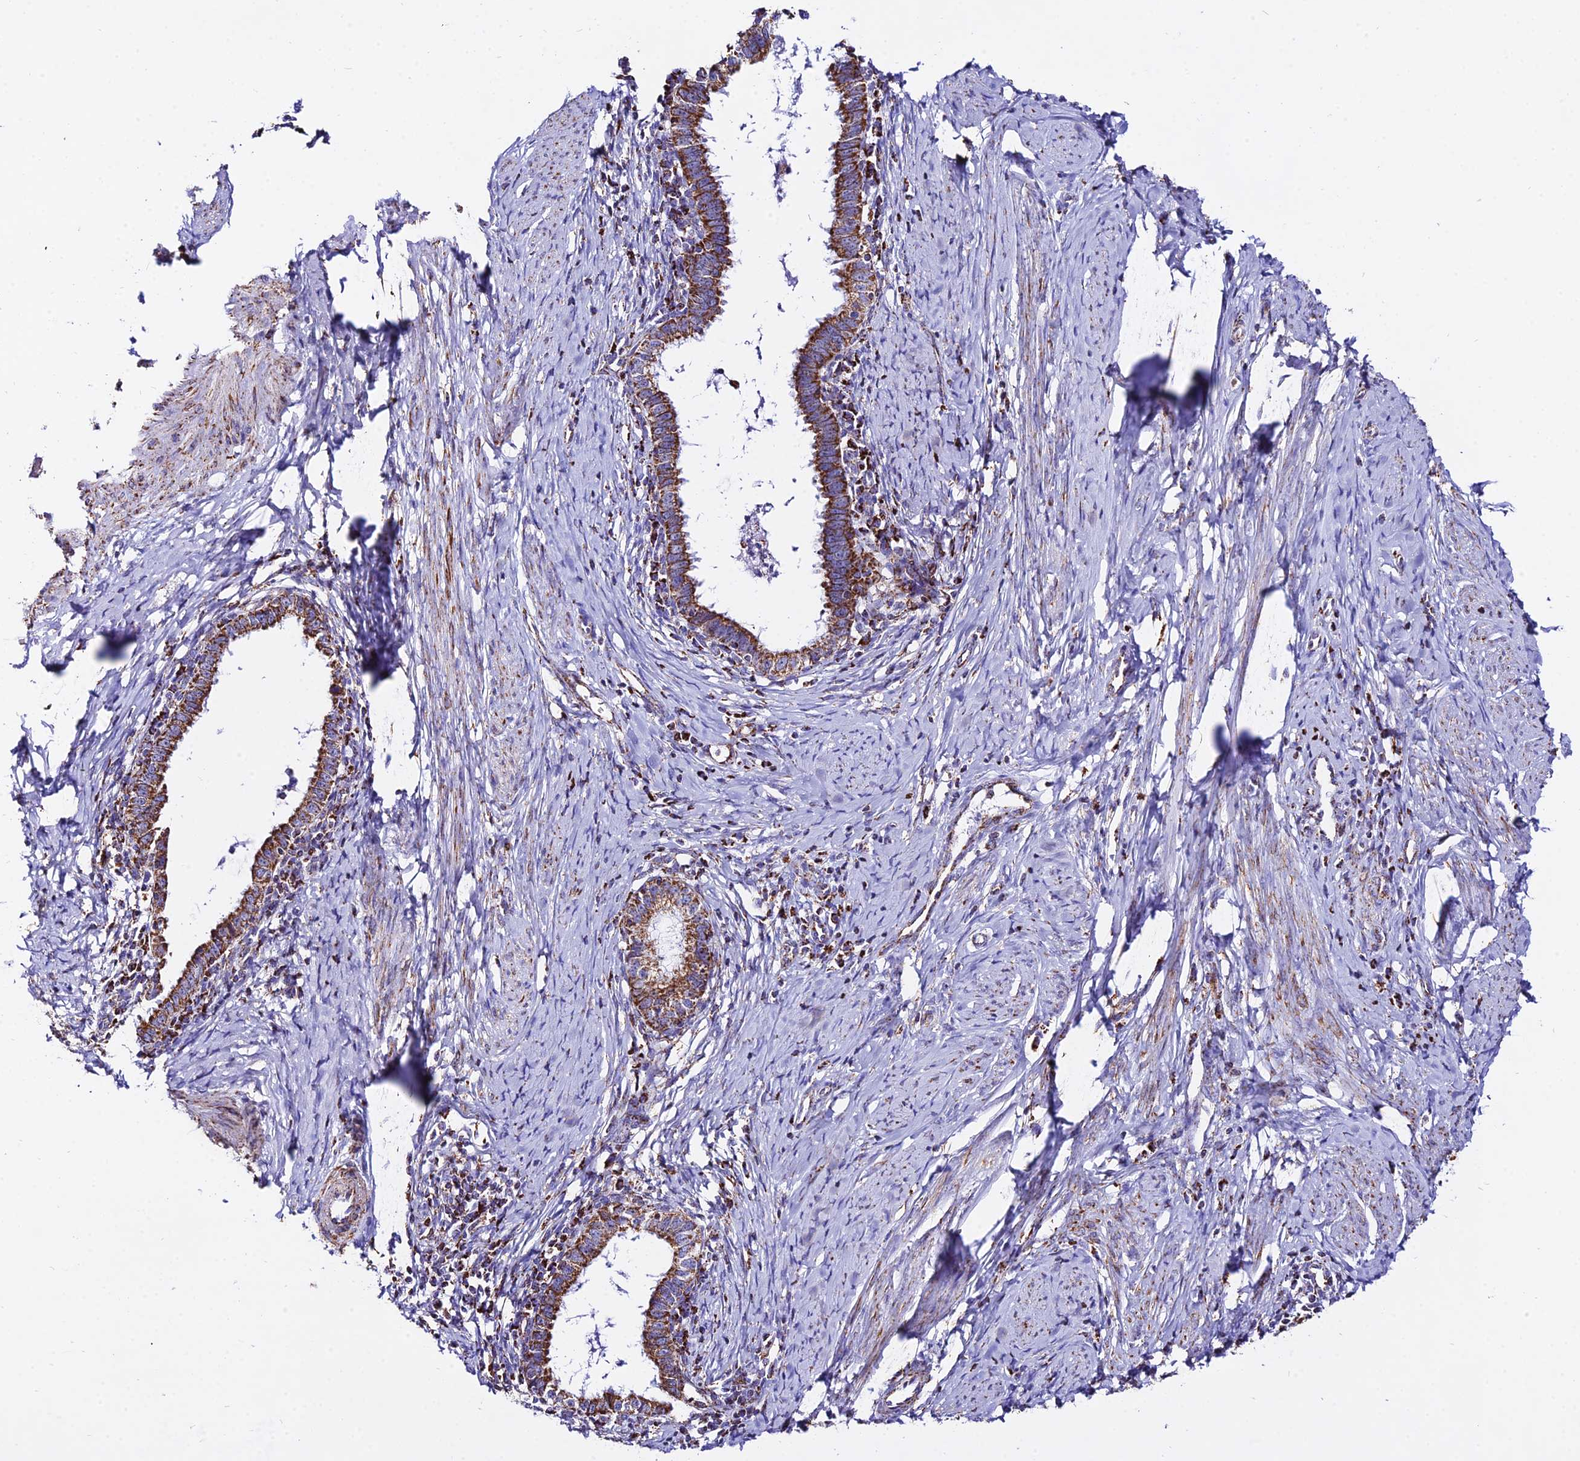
{"staining": {"intensity": "moderate", "quantity": ">75%", "location": "cytoplasmic/membranous"}, "tissue": "cervical cancer", "cell_type": "Tumor cells", "image_type": "cancer", "snomed": [{"axis": "morphology", "description": "Adenocarcinoma, NOS"}, {"axis": "topography", "description": "Cervix"}], "caption": "A histopathology image of adenocarcinoma (cervical) stained for a protein displays moderate cytoplasmic/membranous brown staining in tumor cells. Nuclei are stained in blue.", "gene": "ATP5PD", "patient": {"sex": "female", "age": 36}}